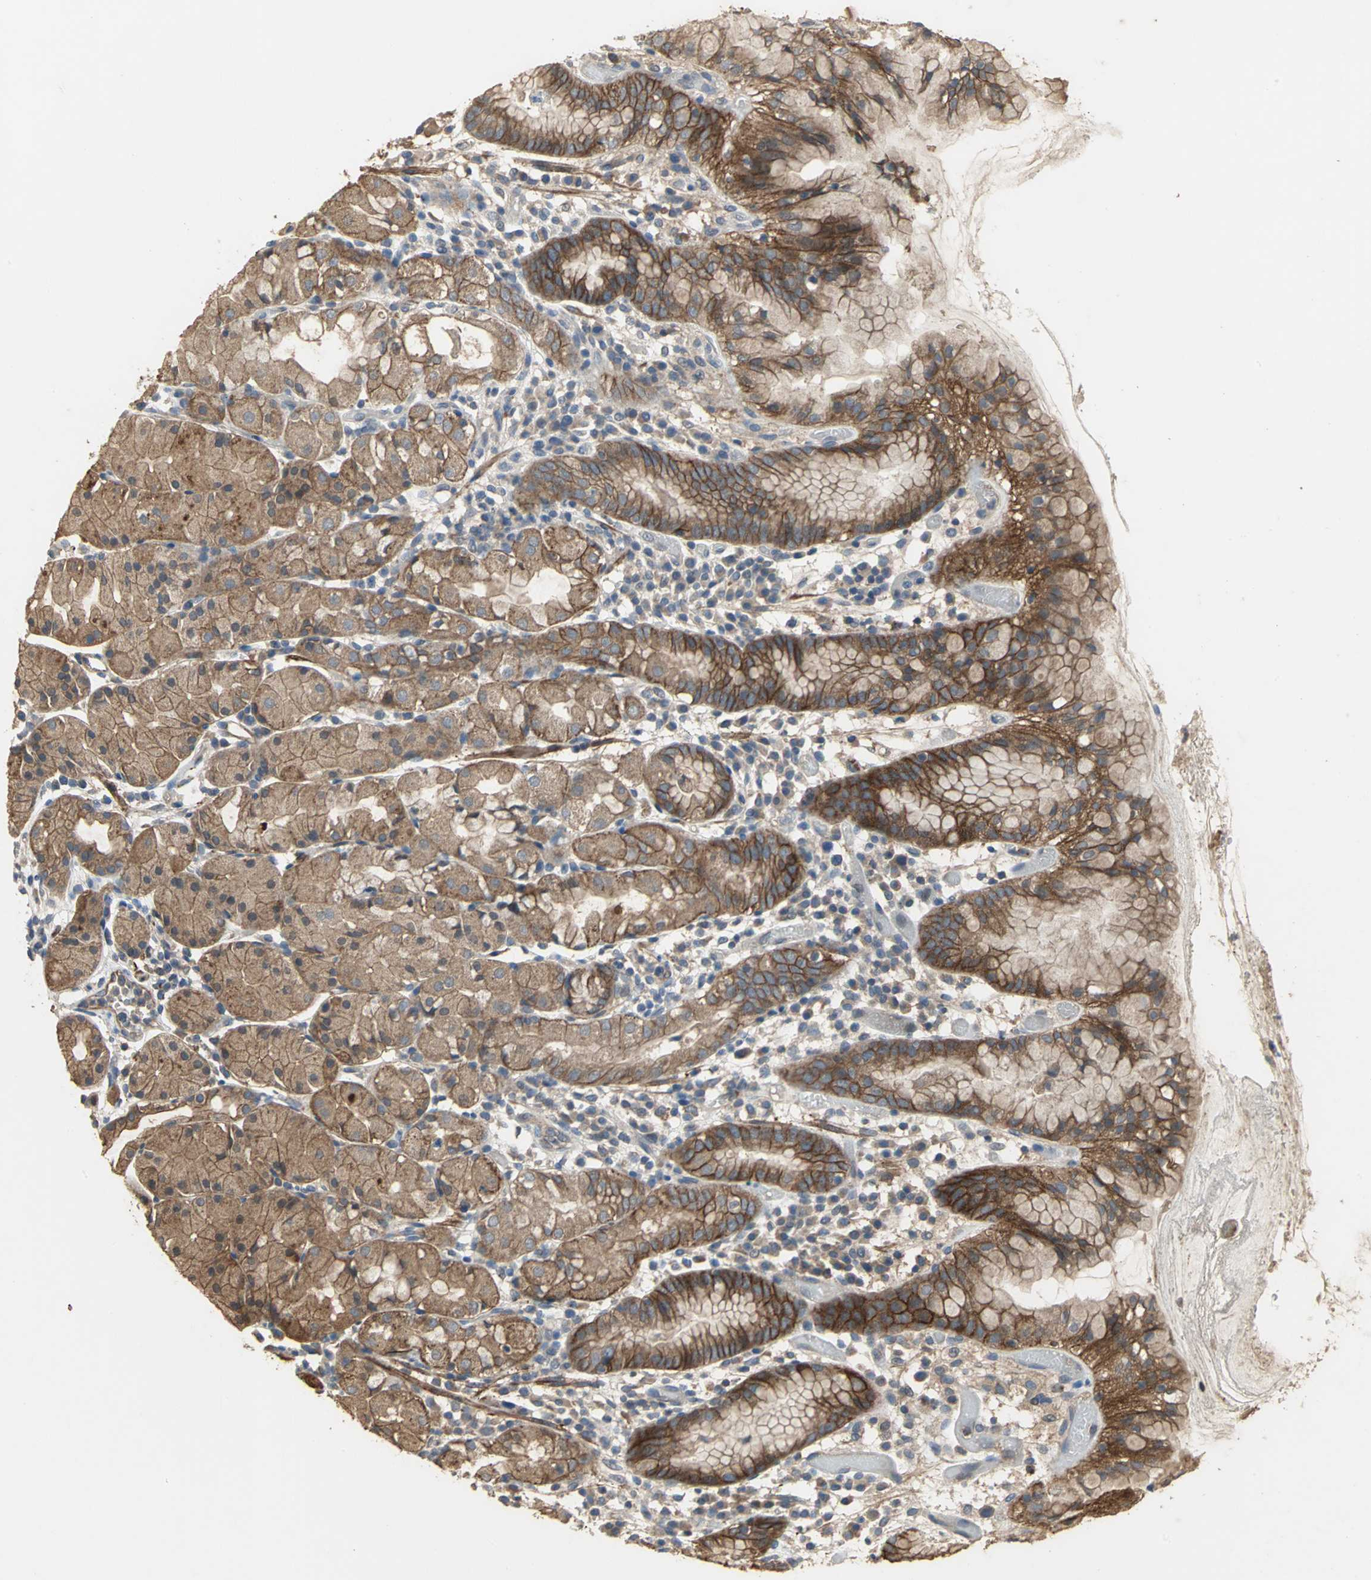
{"staining": {"intensity": "moderate", "quantity": ">75%", "location": "cytoplasmic/membranous"}, "tissue": "stomach", "cell_type": "Glandular cells", "image_type": "normal", "snomed": [{"axis": "morphology", "description": "Normal tissue, NOS"}, {"axis": "topography", "description": "Stomach"}, {"axis": "topography", "description": "Stomach, lower"}], "caption": "A histopathology image of human stomach stained for a protein exhibits moderate cytoplasmic/membranous brown staining in glandular cells. The staining is performed using DAB (3,3'-diaminobenzidine) brown chromogen to label protein expression. The nuclei are counter-stained blue using hematoxylin.", "gene": "MET", "patient": {"sex": "female", "age": 75}}